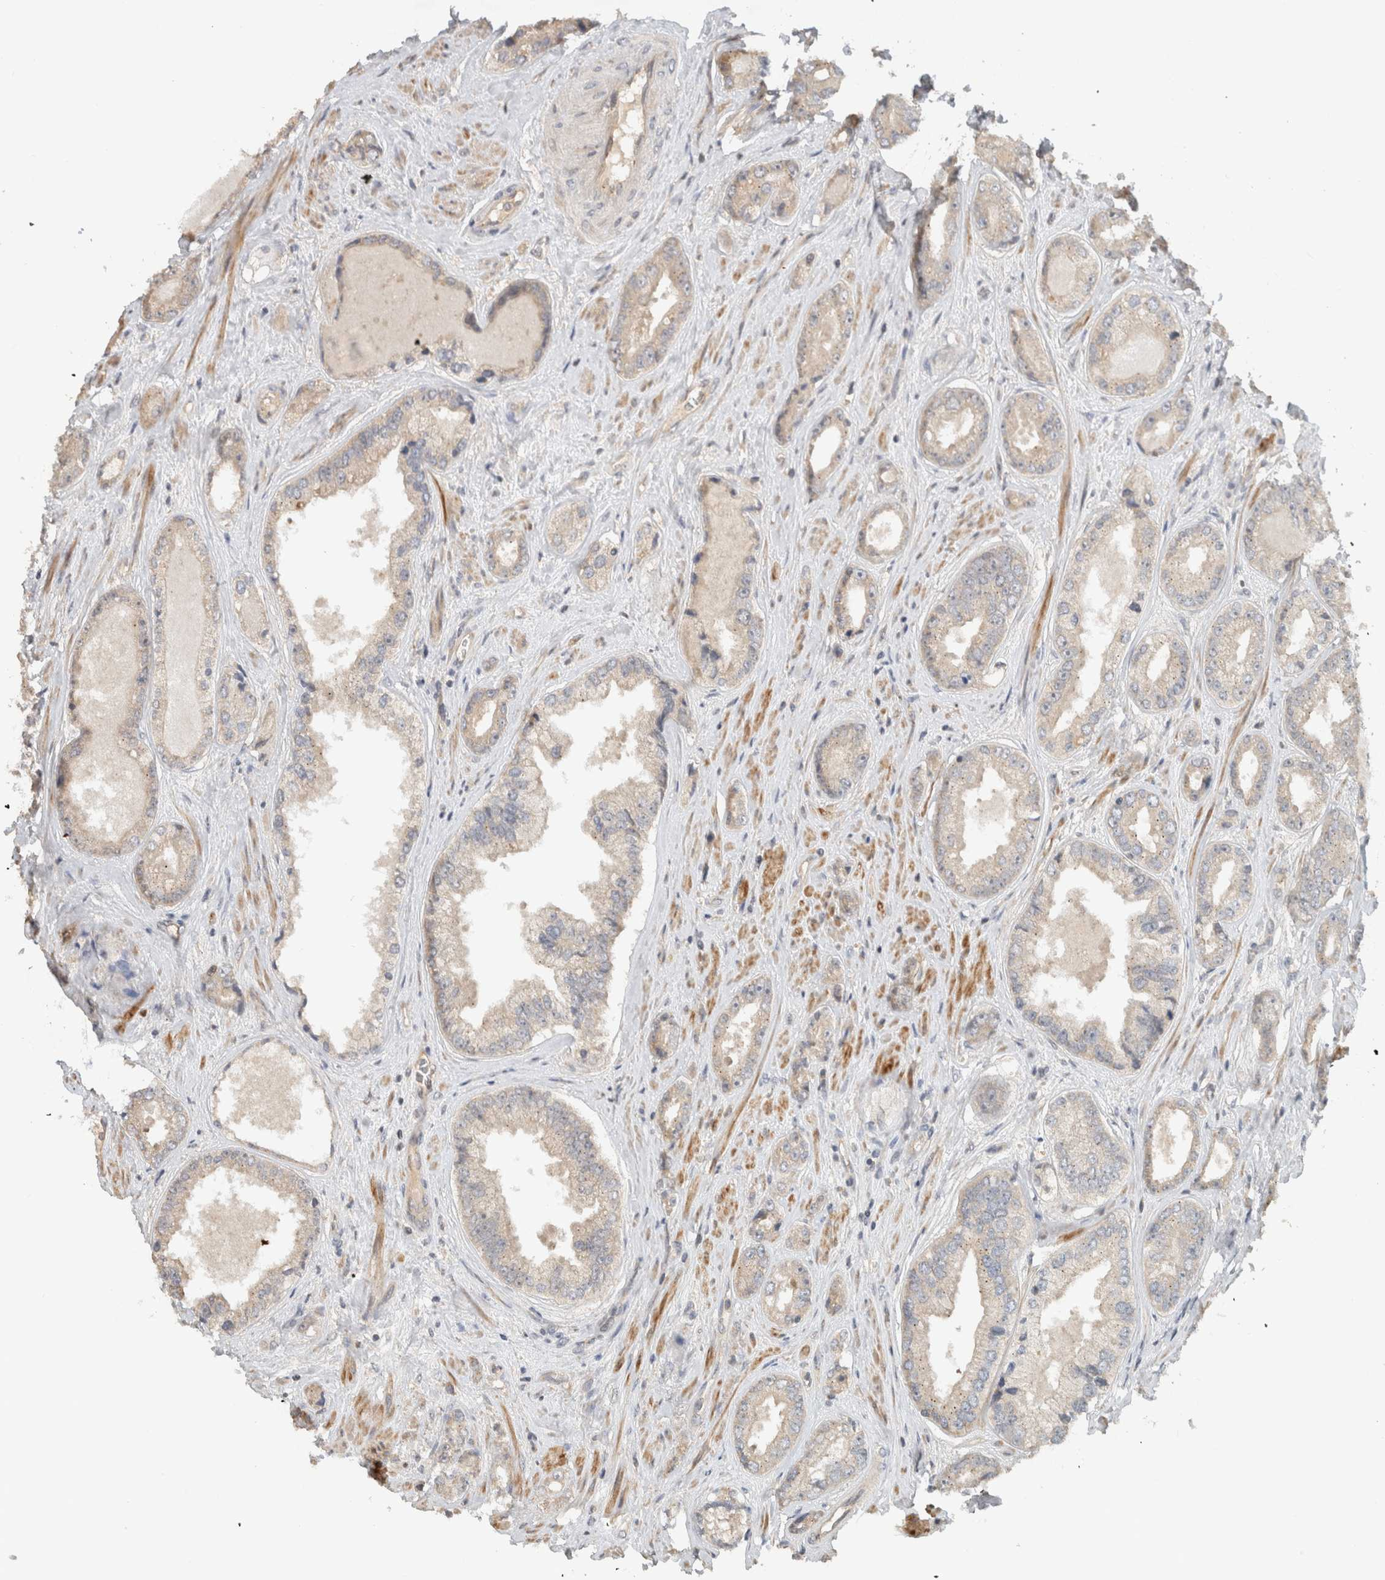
{"staining": {"intensity": "weak", "quantity": "<25%", "location": "cytoplasmic/membranous"}, "tissue": "prostate cancer", "cell_type": "Tumor cells", "image_type": "cancer", "snomed": [{"axis": "morphology", "description": "Adenocarcinoma, High grade"}, {"axis": "topography", "description": "Prostate"}], "caption": "There is no significant staining in tumor cells of prostate high-grade adenocarcinoma.", "gene": "ERCC6L2", "patient": {"sex": "male", "age": 61}}